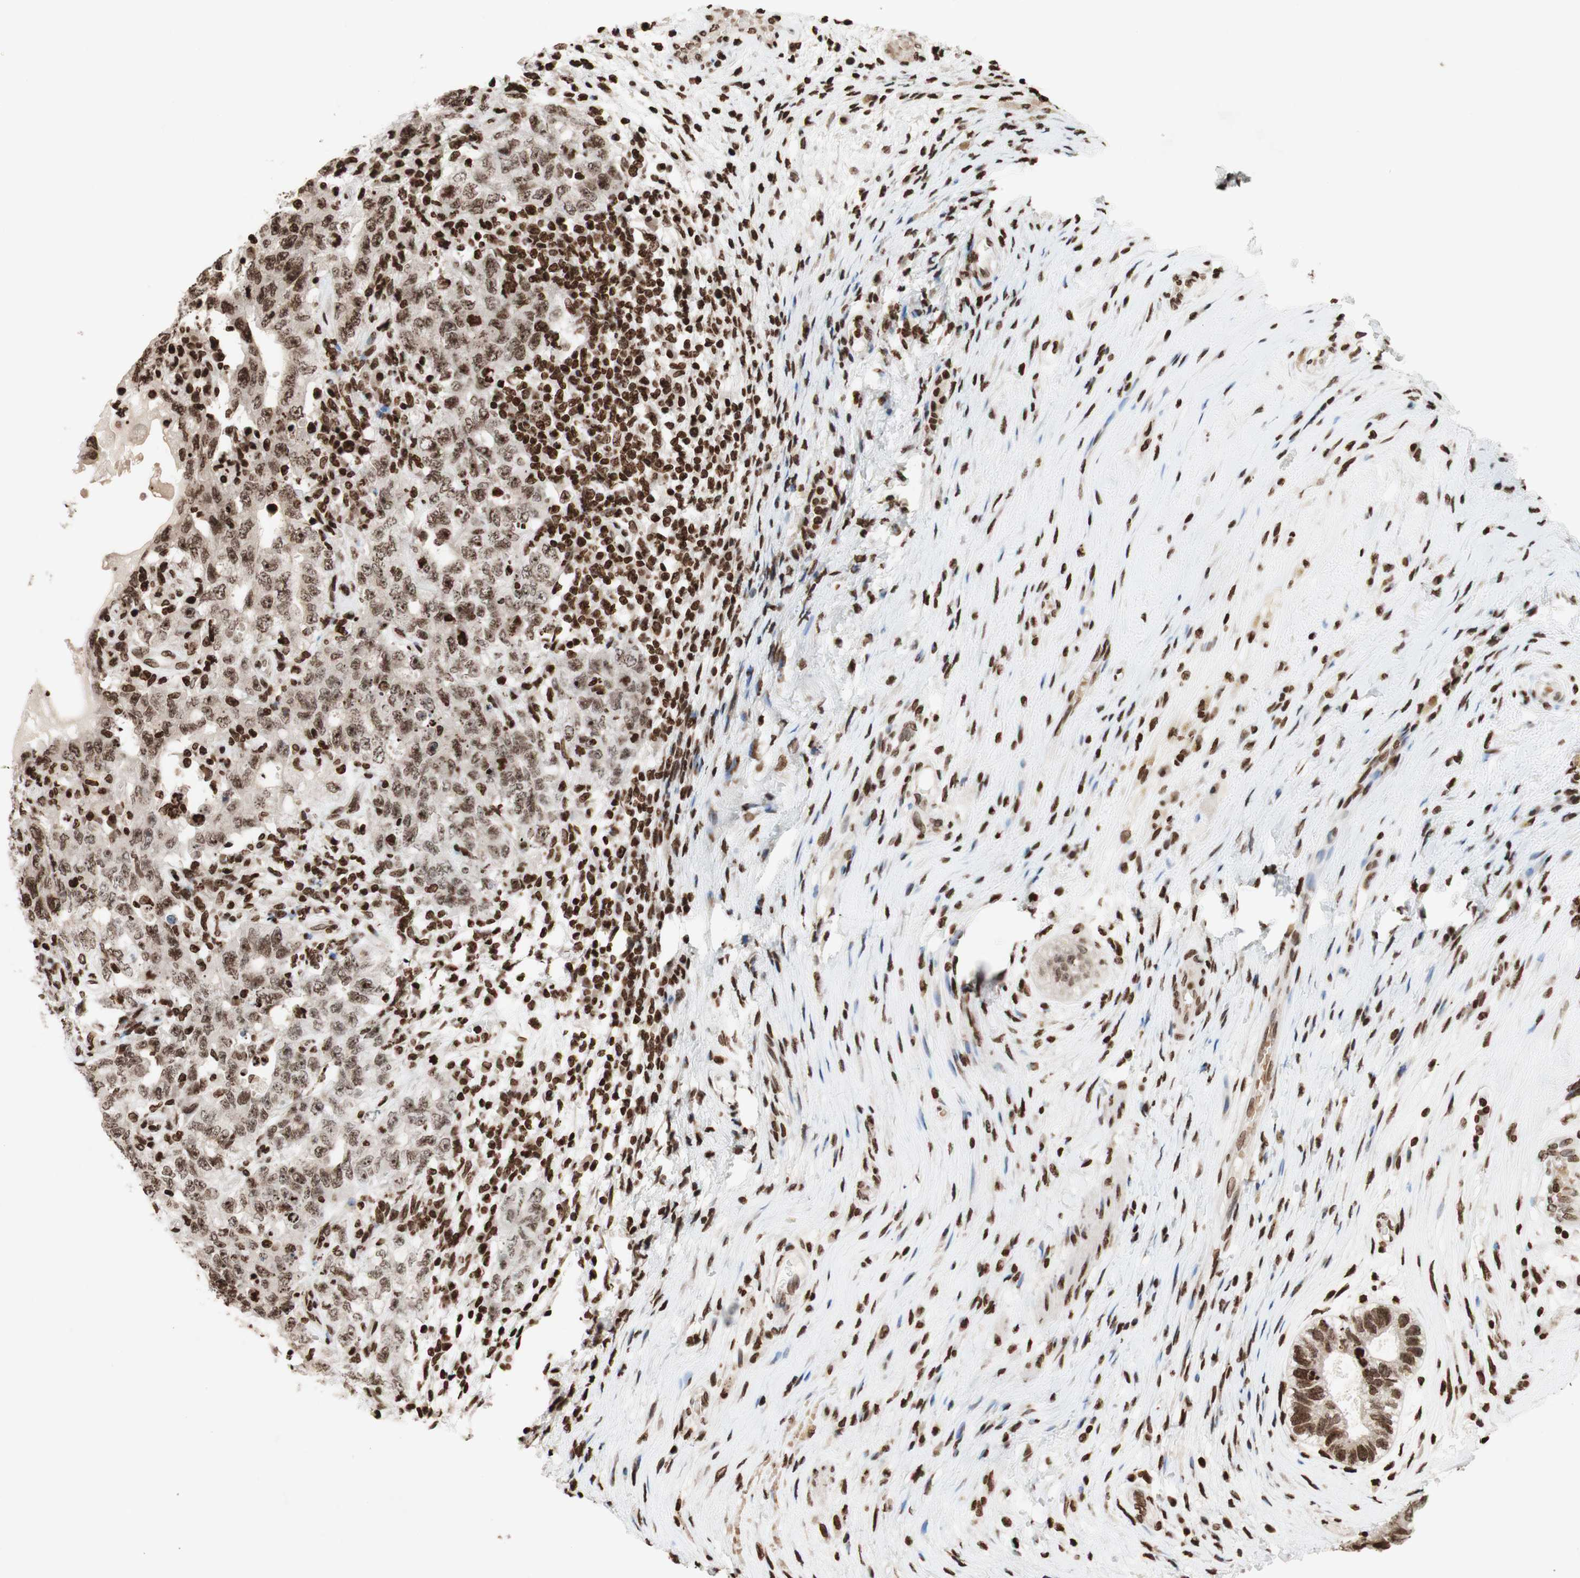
{"staining": {"intensity": "moderate", "quantity": ">75%", "location": "nuclear"}, "tissue": "testis cancer", "cell_type": "Tumor cells", "image_type": "cancer", "snomed": [{"axis": "morphology", "description": "Carcinoma, Embryonal, NOS"}, {"axis": "topography", "description": "Testis"}], "caption": "Brown immunohistochemical staining in human embryonal carcinoma (testis) shows moderate nuclear expression in about >75% of tumor cells.", "gene": "NCOA3", "patient": {"sex": "male", "age": 26}}